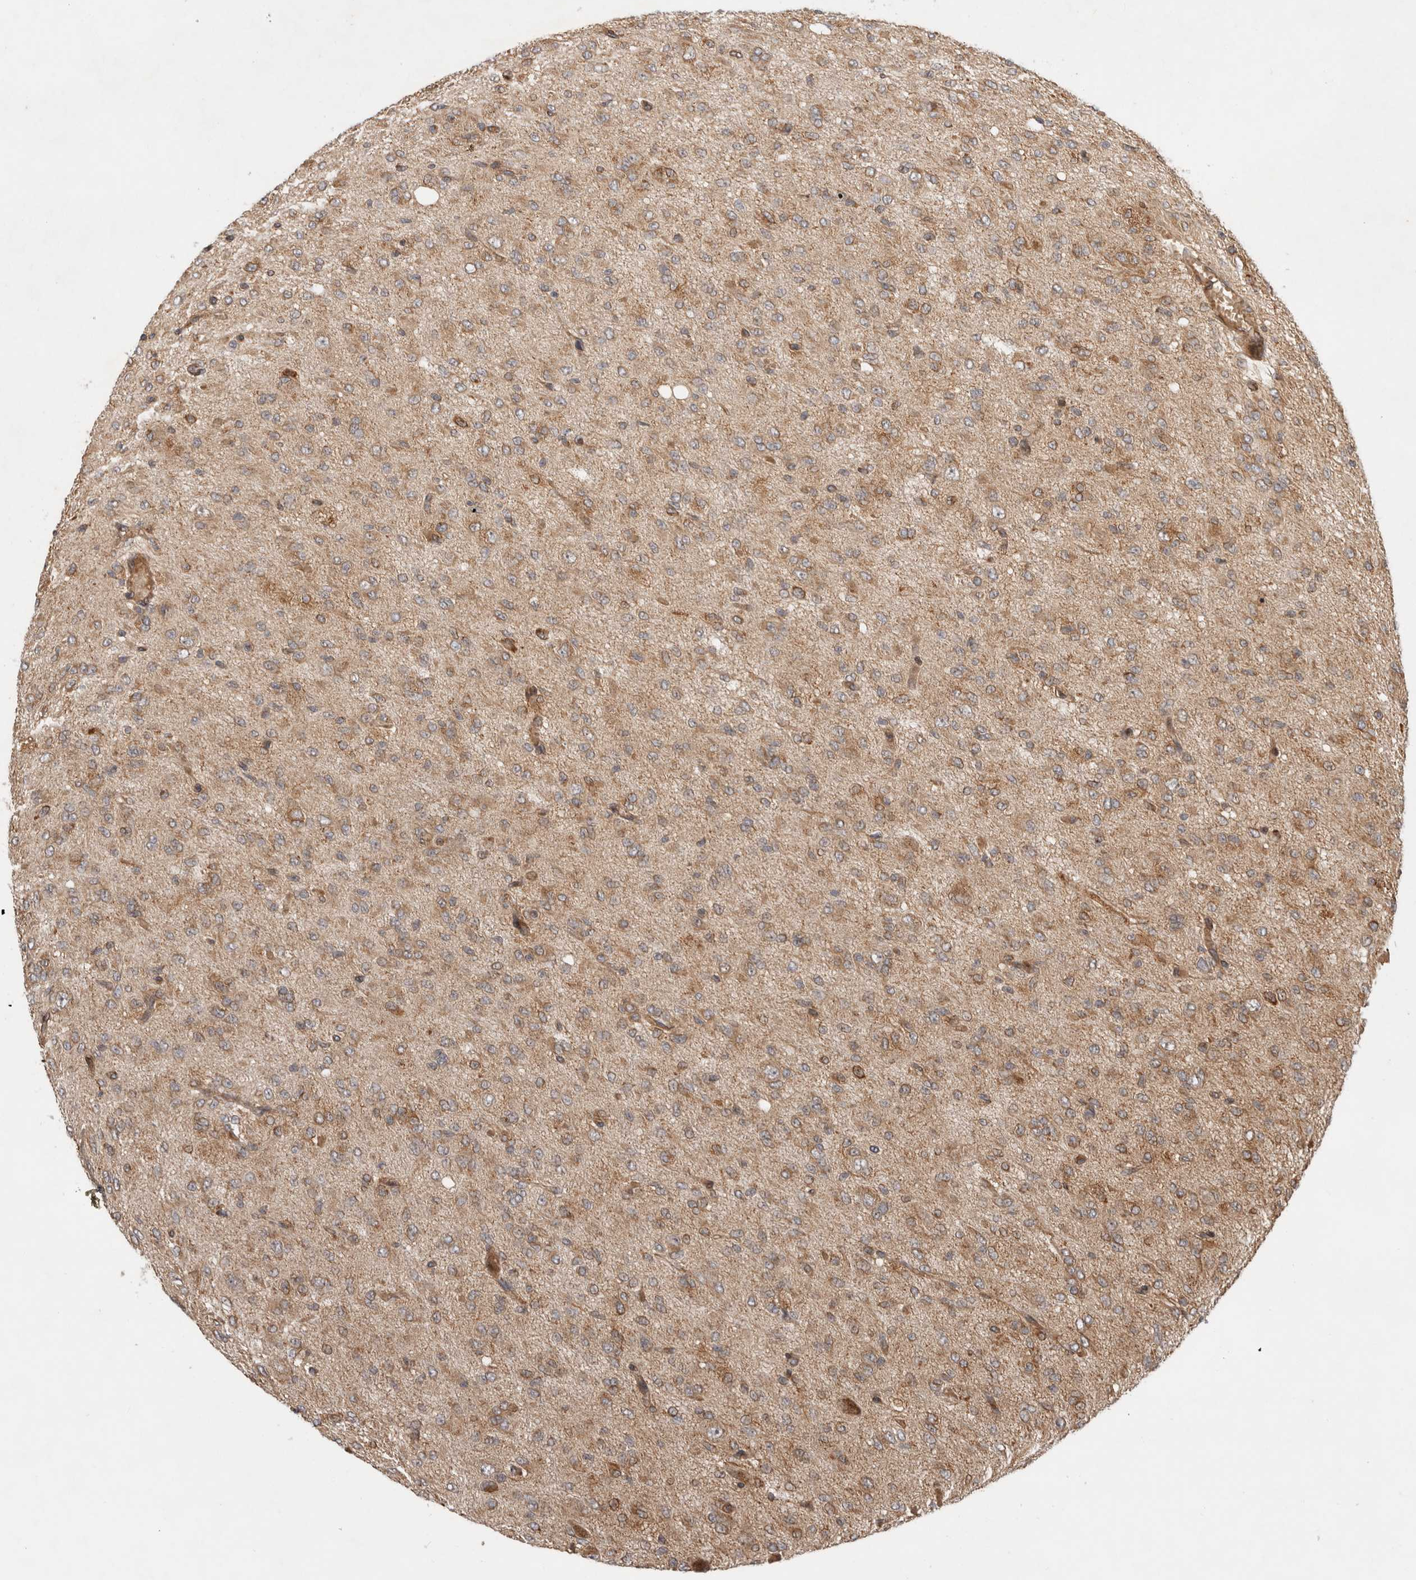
{"staining": {"intensity": "weak", "quantity": ">75%", "location": "cytoplasmic/membranous"}, "tissue": "glioma", "cell_type": "Tumor cells", "image_type": "cancer", "snomed": [{"axis": "morphology", "description": "Glioma, malignant, High grade"}, {"axis": "topography", "description": "Brain"}], "caption": "This is an image of IHC staining of glioma, which shows weak expression in the cytoplasmic/membranous of tumor cells.", "gene": "TUBD1", "patient": {"sex": "female", "age": 59}}